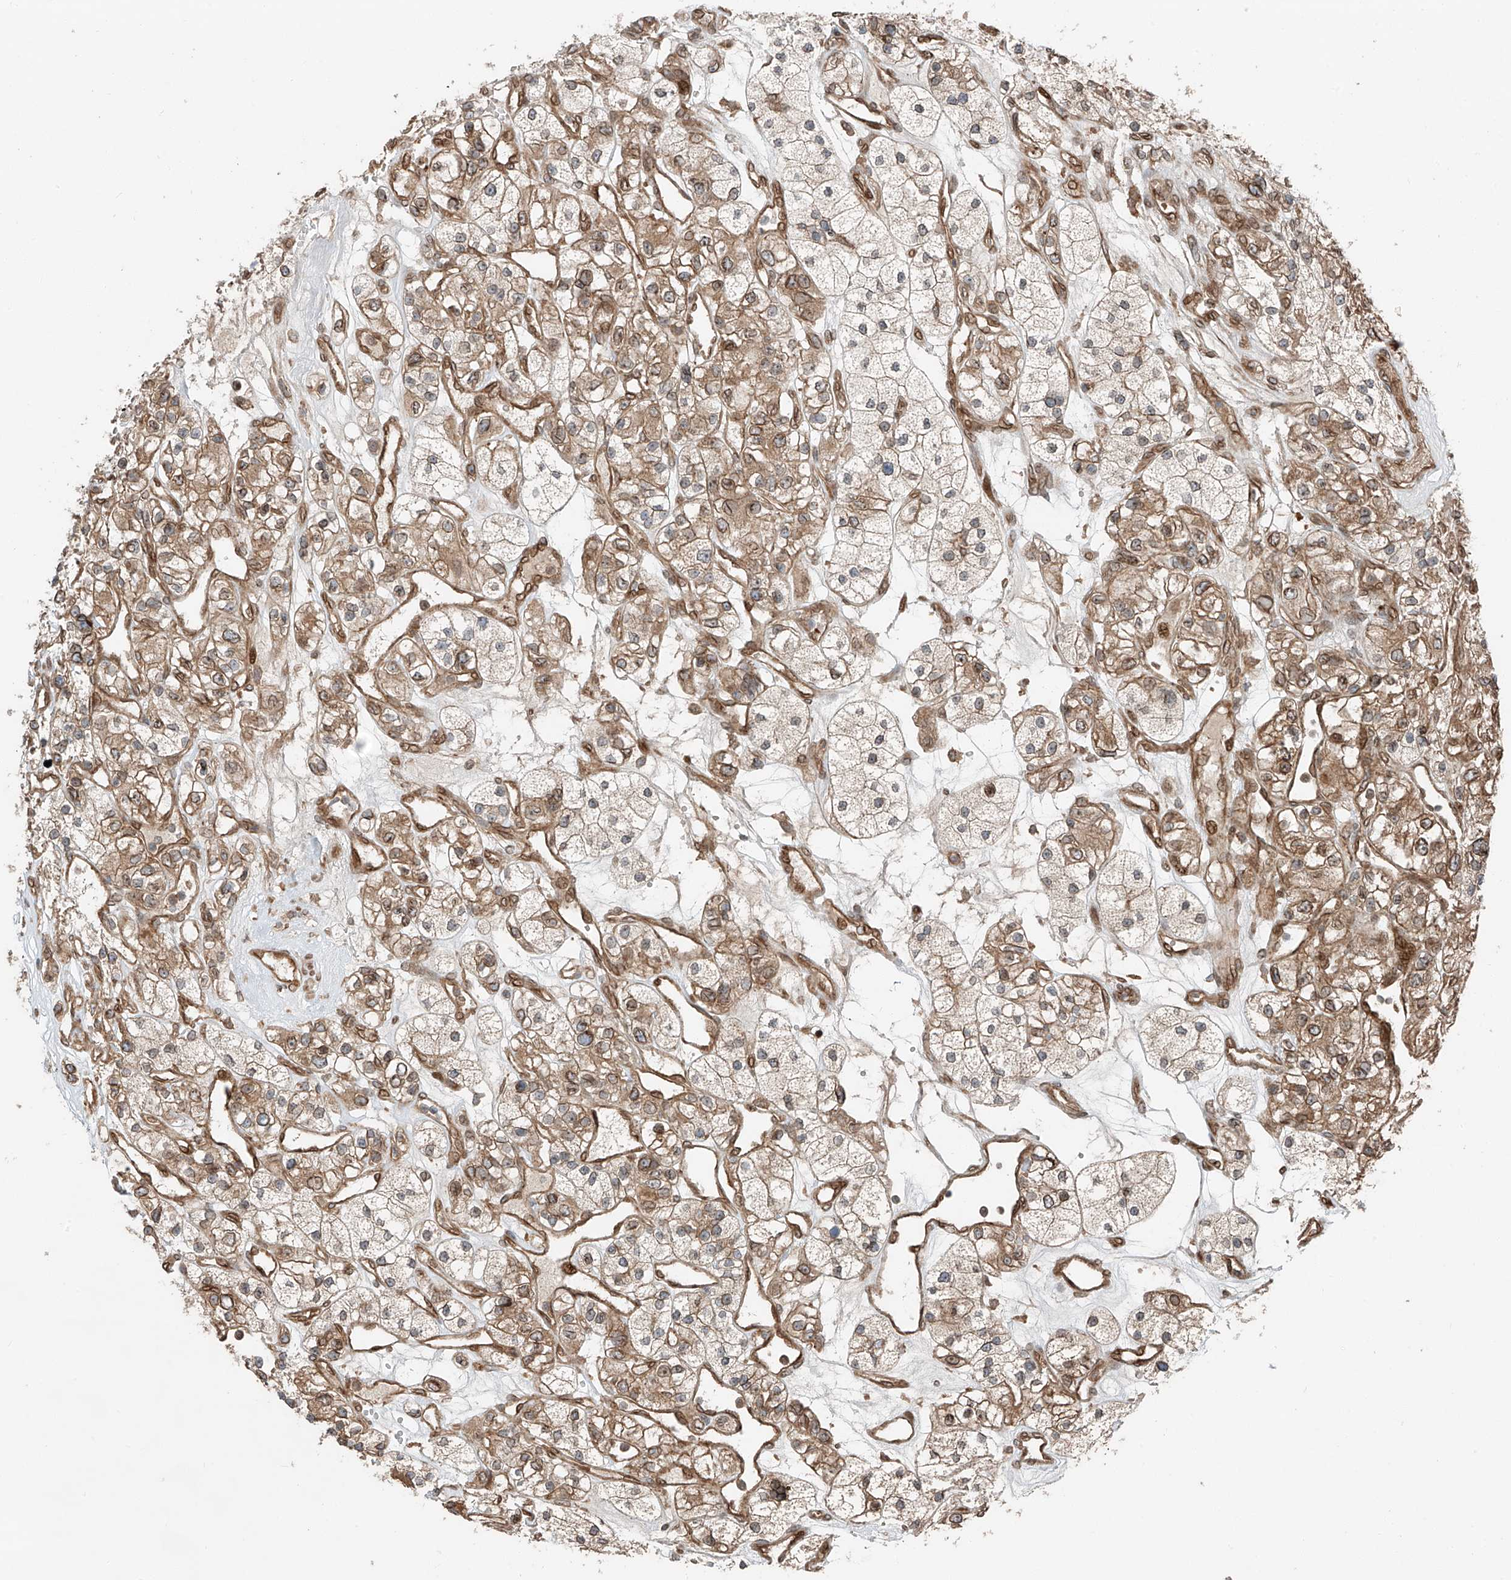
{"staining": {"intensity": "moderate", "quantity": ">75%", "location": "cytoplasmic/membranous"}, "tissue": "renal cancer", "cell_type": "Tumor cells", "image_type": "cancer", "snomed": [{"axis": "morphology", "description": "Adenocarcinoma, NOS"}, {"axis": "topography", "description": "Kidney"}], "caption": "The histopathology image demonstrates immunohistochemical staining of renal cancer. There is moderate cytoplasmic/membranous staining is appreciated in about >75% of tumor cells.", "gene": "CEP162", "patient": {"sex": "female", "age": 57}}